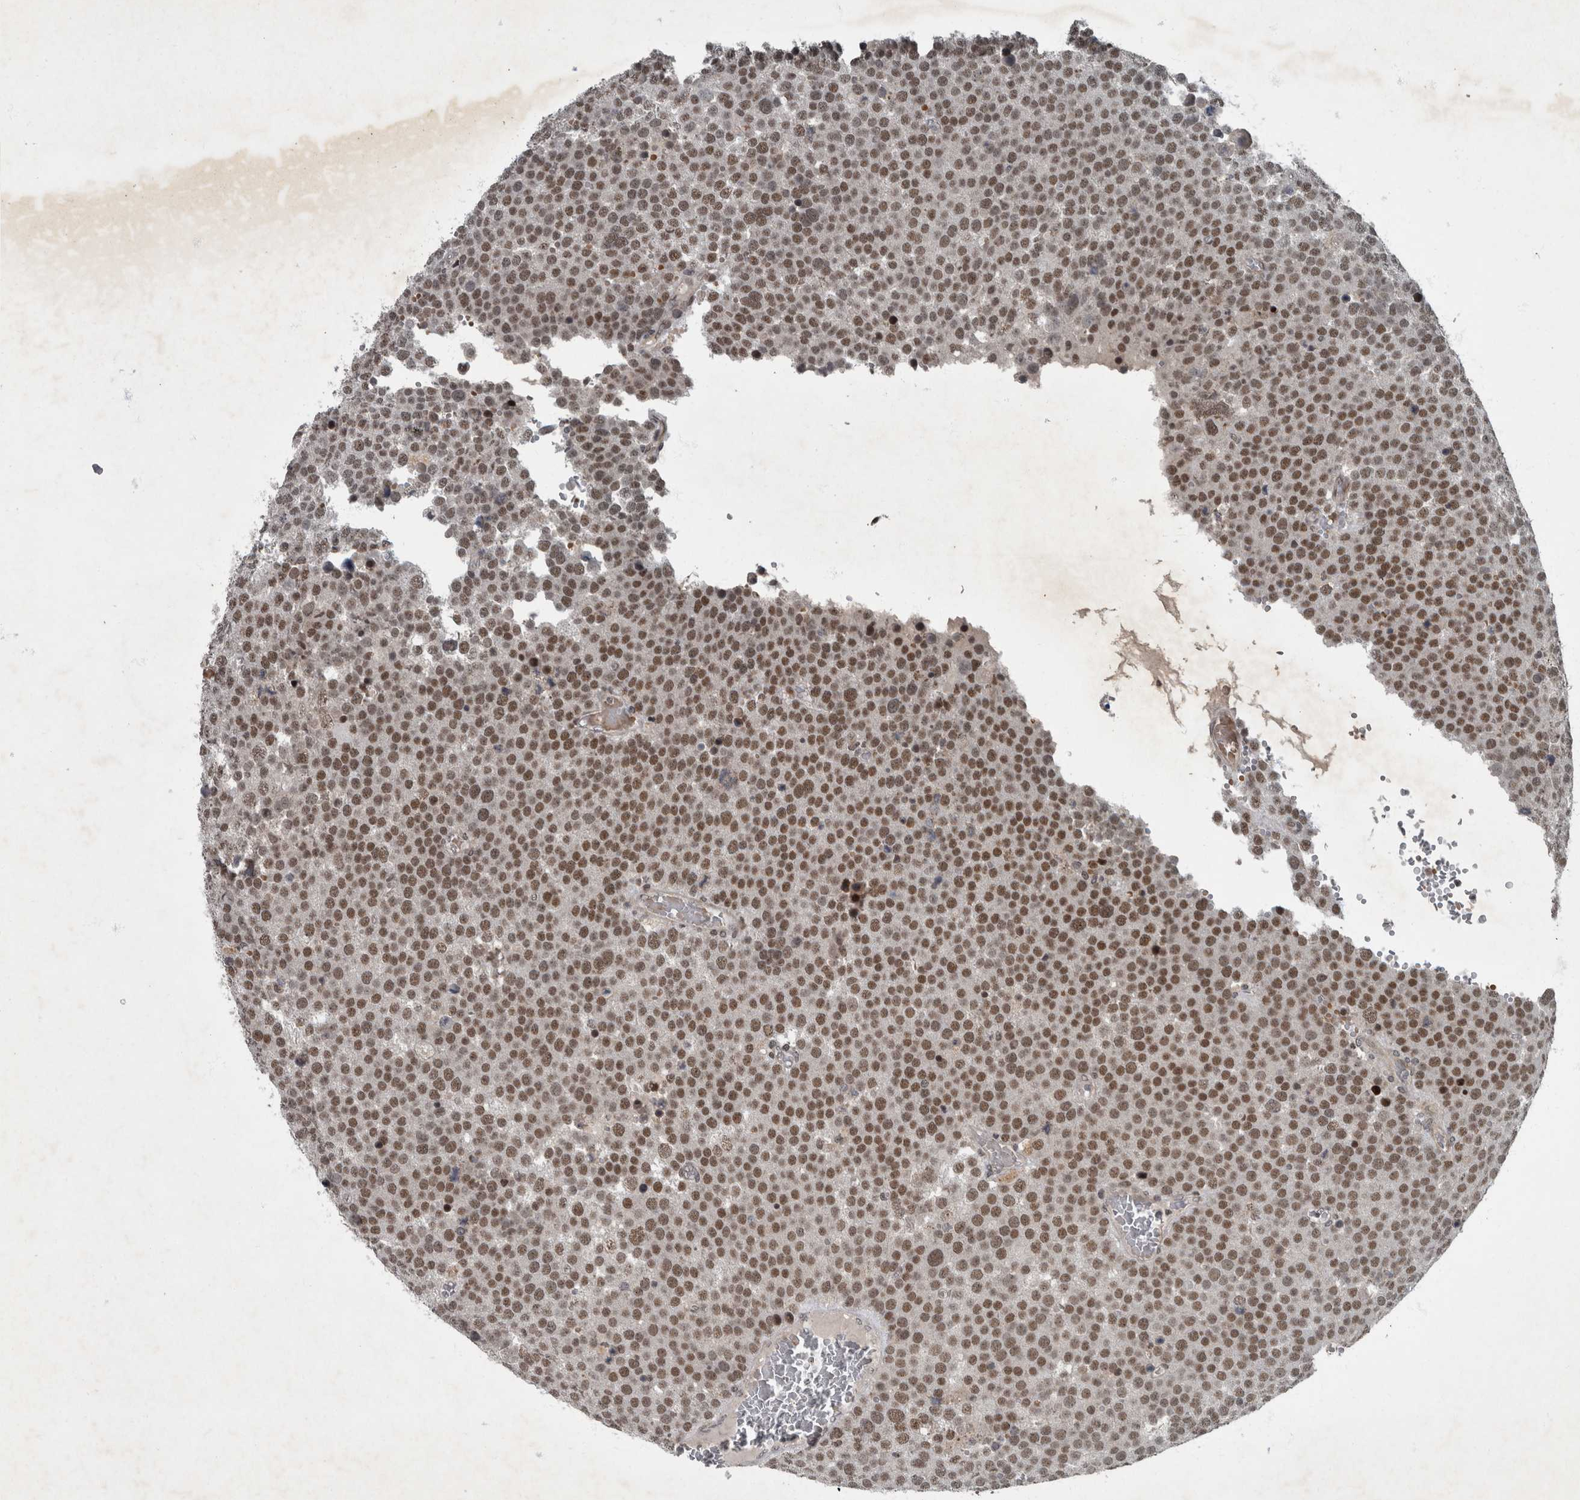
{"staining": {"intensity": "moderate", "quantity": ">75%", "location": "nuclear"}, "tissue": "testis cancer", "cell_type": "Tumor cells", "image_type": "cancer", "snomed": [{"axis": "morphology", "description": "Seminoma, NOS"}, {"axis": "topography", "description": "Testis"}], "caption": "A photomicrograph showing moderate nuclear positivity in about >75% of tumor cells in testis cancer (seminoma), as visualized by brown immunohistochemical staining.", "gene": "WDR33", "patient": {"sex": "male", "age": 71}}